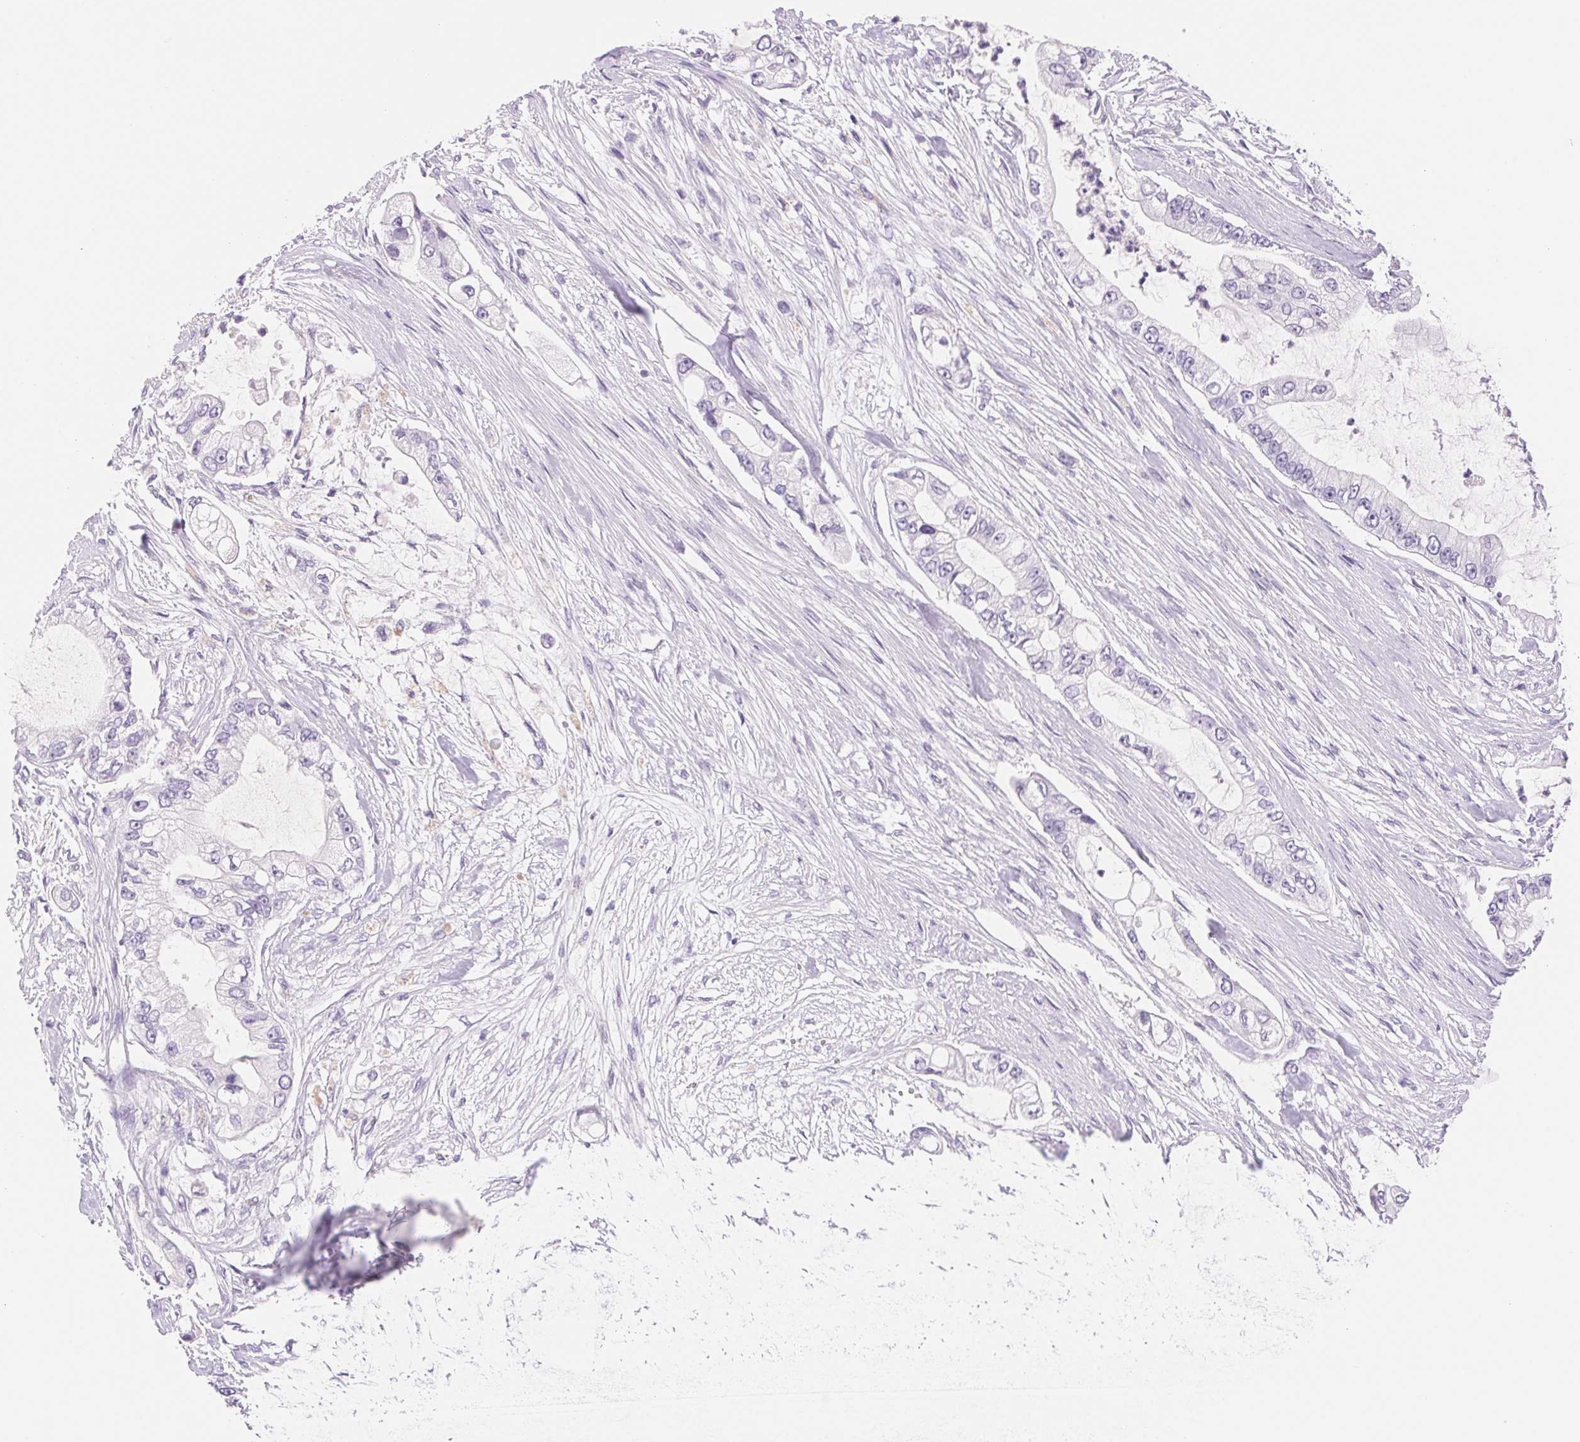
{"staining": {"intensity": "negative", "quantity": "none", "location": "none"}, "tissue": "pancreatic cancer", "cell_type": "Tumor cells", "image_type": "cancer", "snomed": [{"axis": "morphology", "description": "Adenocarcinoma, NOS"}, {"axis": "topography", "description": "Pancreas"}], "caption": "A photomicrograph of pancreatic adenocarcinoma stained for a protein displays no brown staining in tumor cells.", "gene": "ASGR2", "patient": {"sex": "female", "age": 69}}